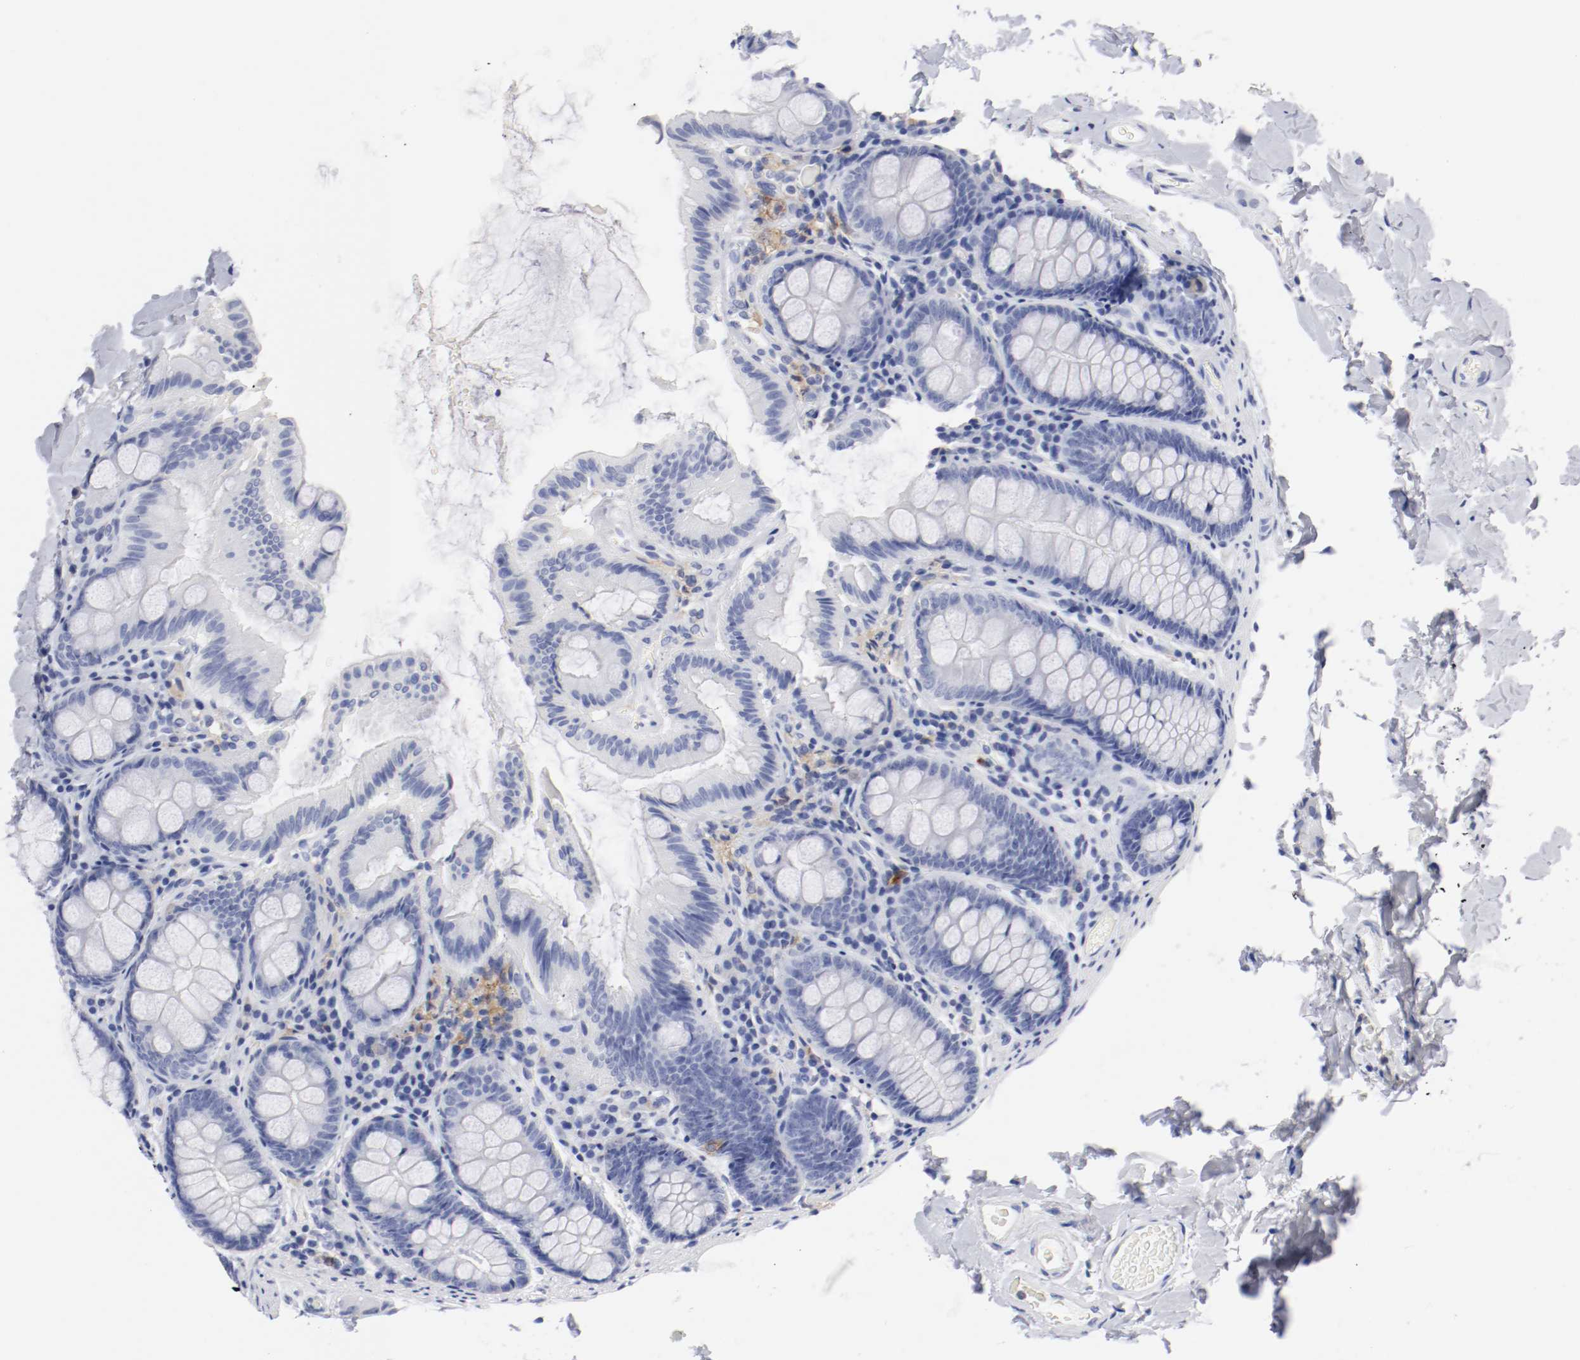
{"staining": {"intensity": "negative", "quantity": "none", "location": "none"}, "tissue": "colon", "cell_type": "Endothelial cells", "image_type": "normal", "snomed": [{"axis": "morphology", "description": "Normal tissue, NOS"}, {"axis": "topography", "description": "Colon"}], "caption": "IHC photomicrograph of benign colon: colon stained with DAB (3,3'-diaminobenzidine) exhibits no significant protein staining in endothelial cells.", "gene": "ITGAX", "patient": {"sex": "female", "age": 61}}